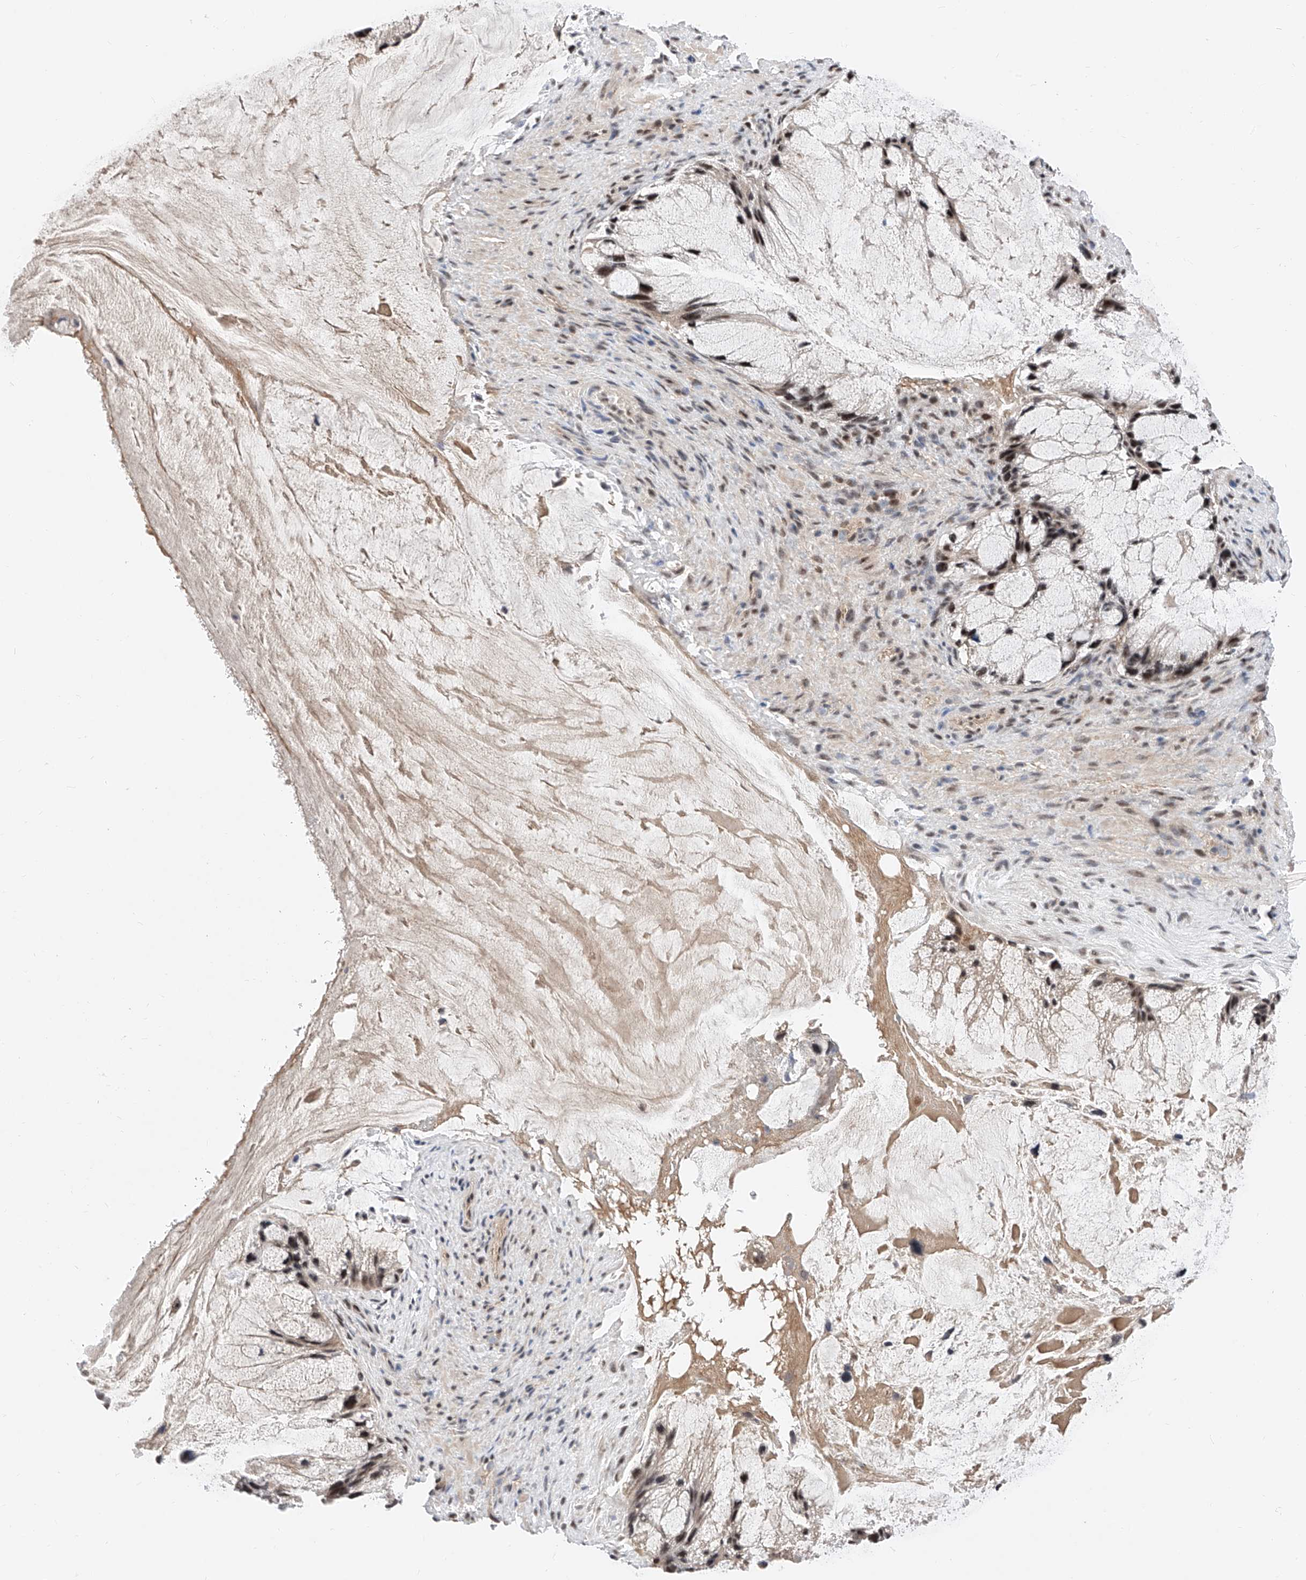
{"staining": {"intensity": "moderate", "quantity": ">75%", "location": "nuclear"}, "tissue": "ovarian cancer", "cell_type": "Tumor cells", "image_type": "cancer", "snomed": [{"axis": "morphology", "description": "Cystadenocarcinoma, mucinous, NOS"}, {"axis": "topography", "description": "Ovary"}], "caption": "Protein staining demonstrates moderate nuclear staining in about >75% of tumor cells in ovarian mucinous cystadenocarcinoma.", "gene": "SNRNP200", "patient": {"sex": "female", "age": 37}}